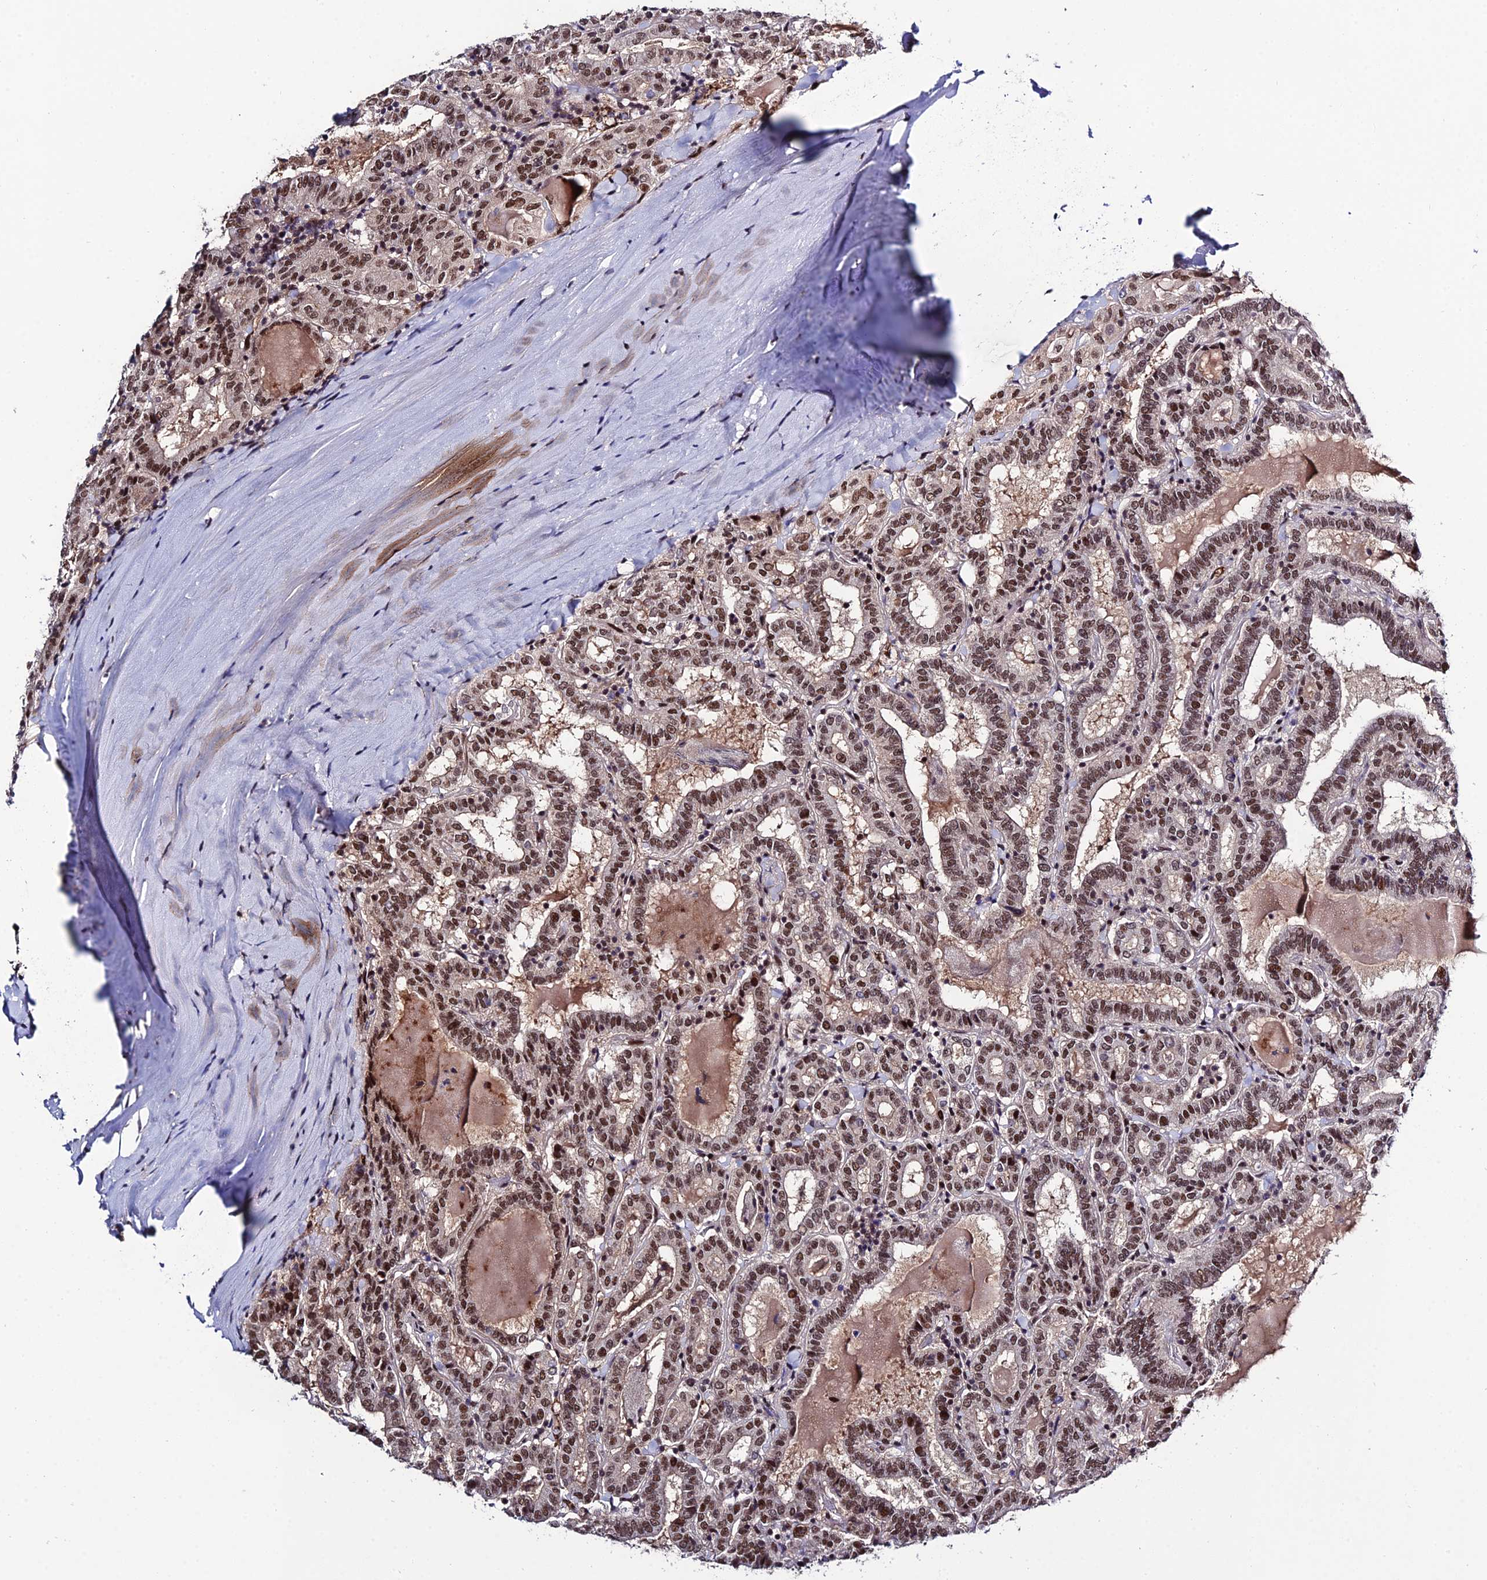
{"staining": {"intensity": "moderate", "quantity": ">75%", "location": "nuclear"}, "tissue": "thyroid cancer", "cell_type": "Tumor cells", "image_type": "cancer", "snomed": [{"axis": "morphology", "description": "Papillary adenocarcinoma, NOS"}, {"axis": "topography", "description": "Thyroid gland"}], "caption": "A photomicrograph of human thyroid papillary adenocarcinoma stained for a protein demonstrates moderate nuclear brown staining in tumor cells.", "gene": "SYT15", "patient": {"sex": "female", "age": 72}}